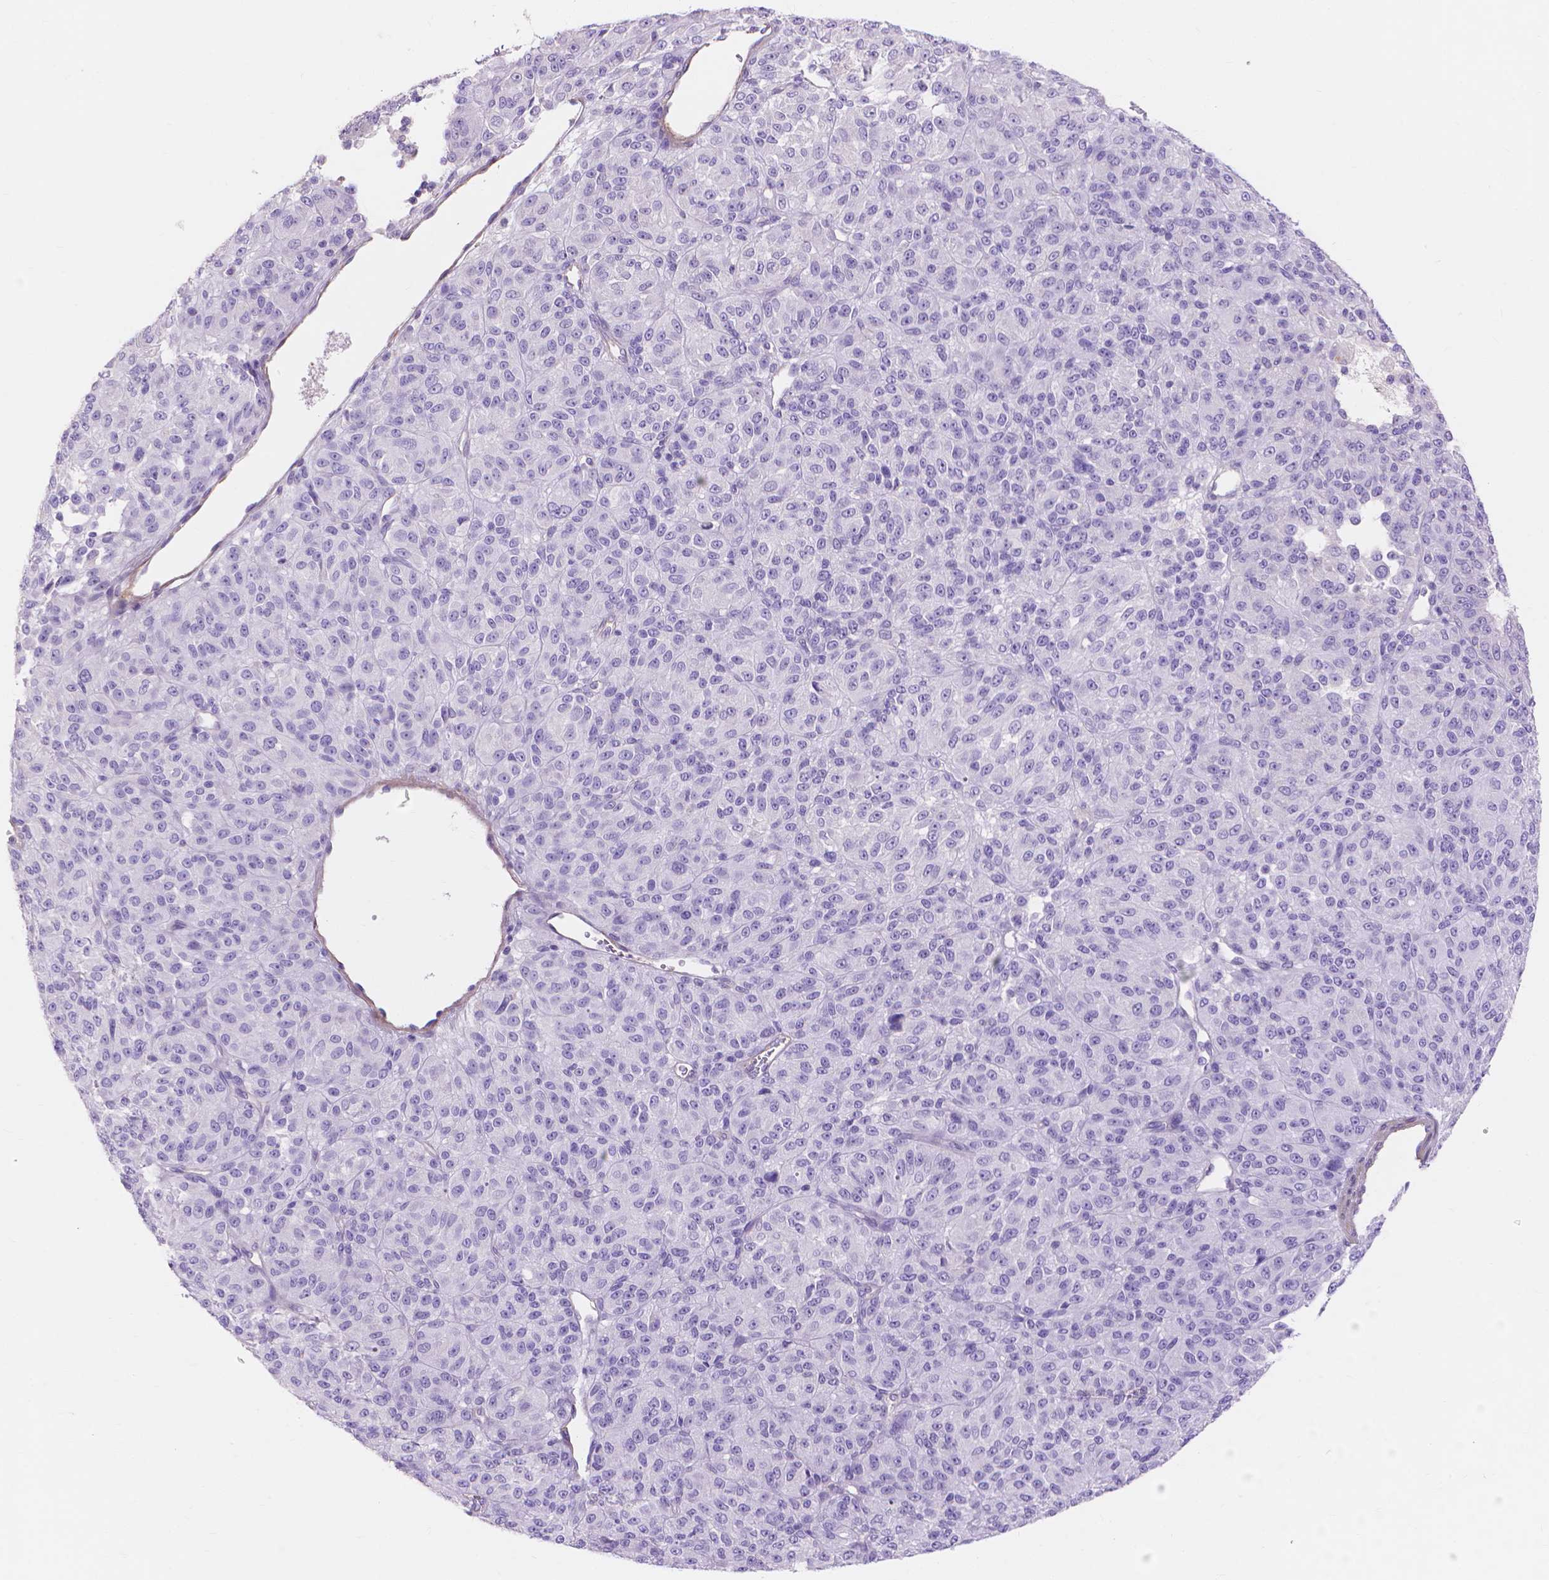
{"staining": {"intensity": "negative", "quantity": "none", "location": "none"}, "tissue": "melanoma", "cell_type": "Tumor cells", "image_type": "cancer", "snomed": [{"axis": "morphology", "description": "Malignant melanoma, Metastatic site"}, {"axis": "topography", "description": "Brain"}], "caption": "Immunohistochemical staining of human melanoma demonstrates no significant positivity in tumor cells.", "gene": "MBLAC1", "patient": {"sex": "female", "age": 56}}